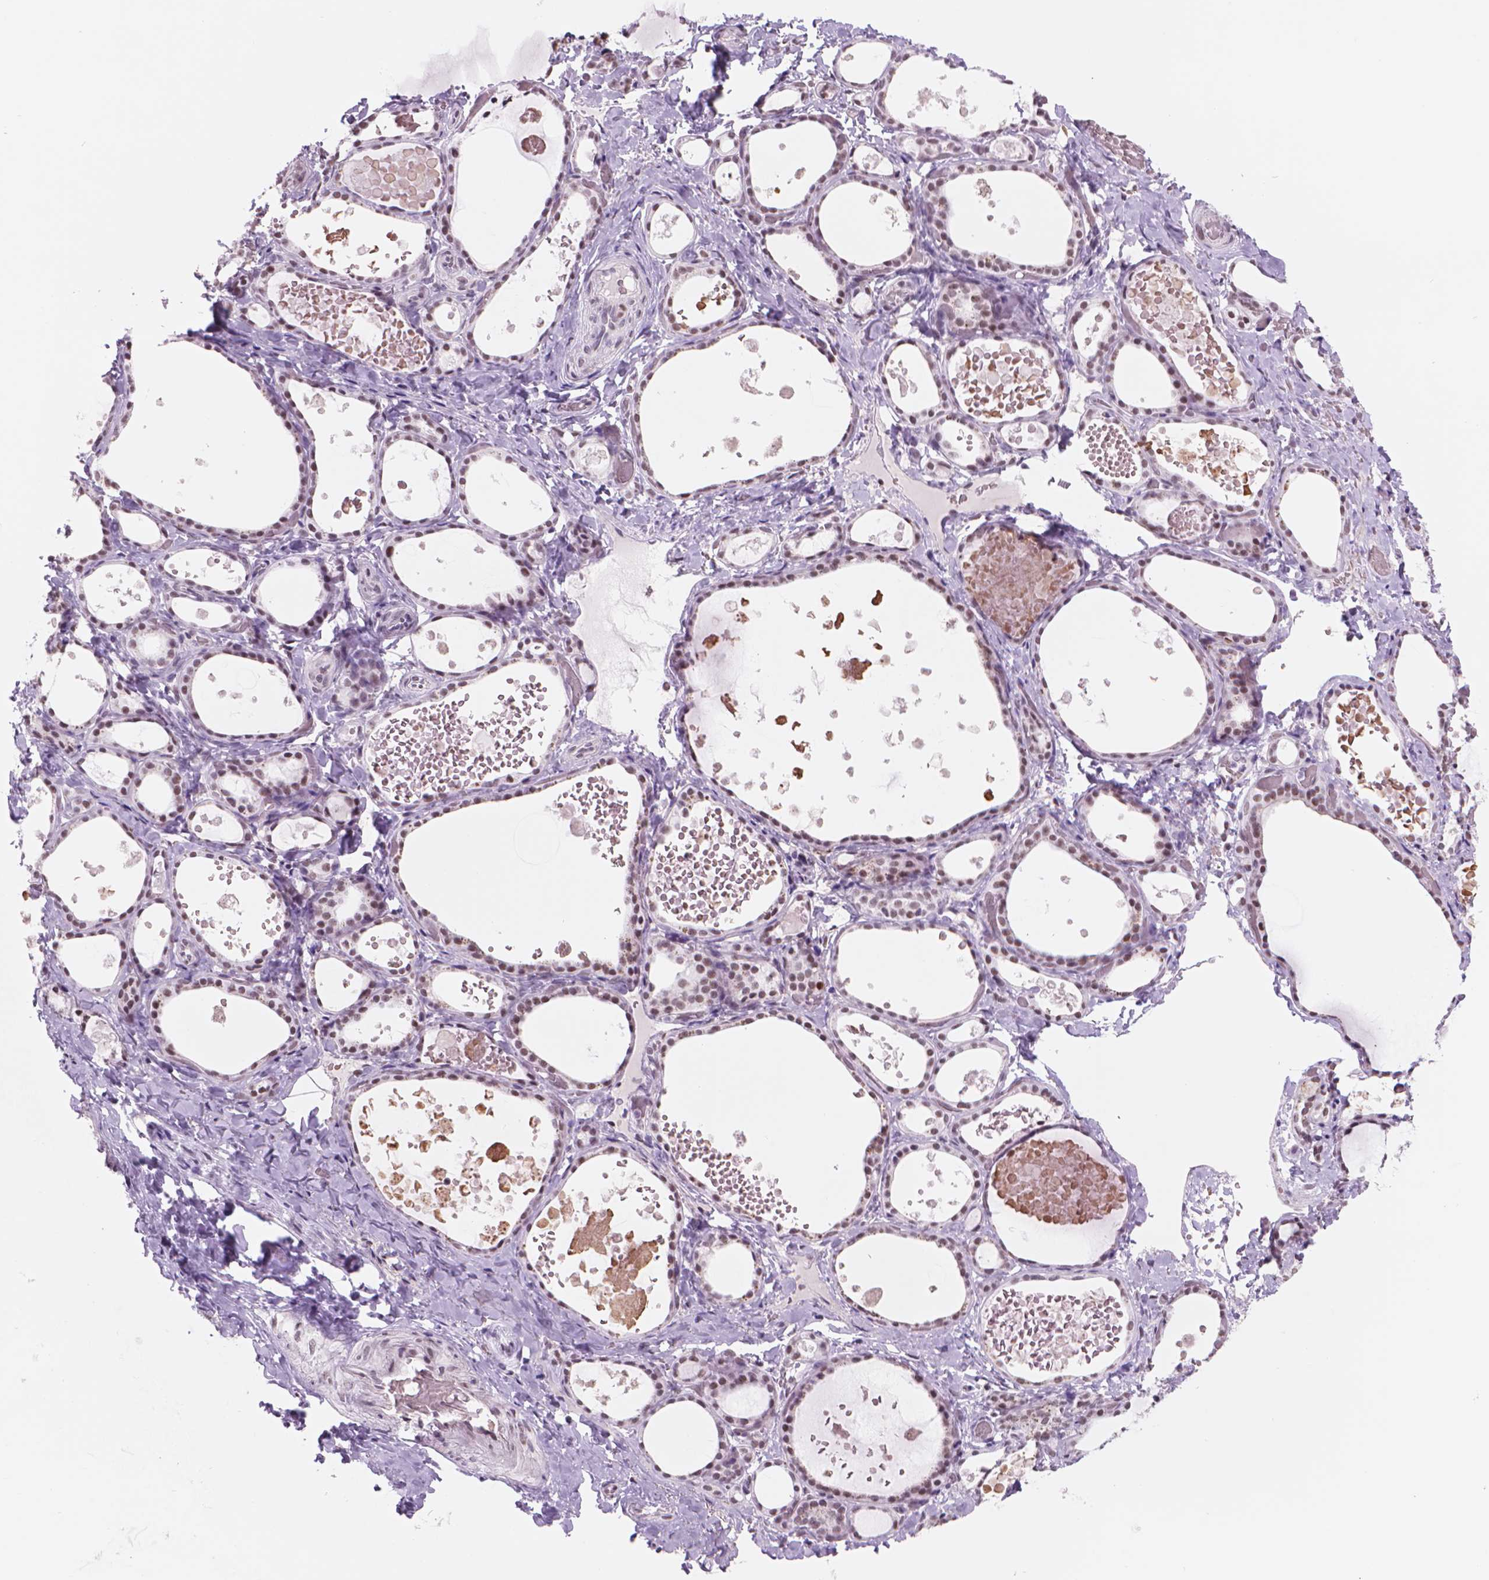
{"staining": {"intensity": "moderate", "quantity": ">75%", "location": "nuclear"}, "tissue": "thyroid gland", "cell_type": "Glandular cells", "image_type": "normal", "snomed": [{"axis": "morphology", "description": "Normal tissue, NOS"}, {"axis": "topography", "description": "Thyroid gland"}], "caption": "A brown stain shows moderate nuclear expression of a protein in glandular cells of benign human thyroid gland. (DAB (3,3'-diaminobenzidine) = brown stain, brightfield microscopy at high magnification).", "gene": "POLR3D", "patient": {"sex": "female", "age": 56}}